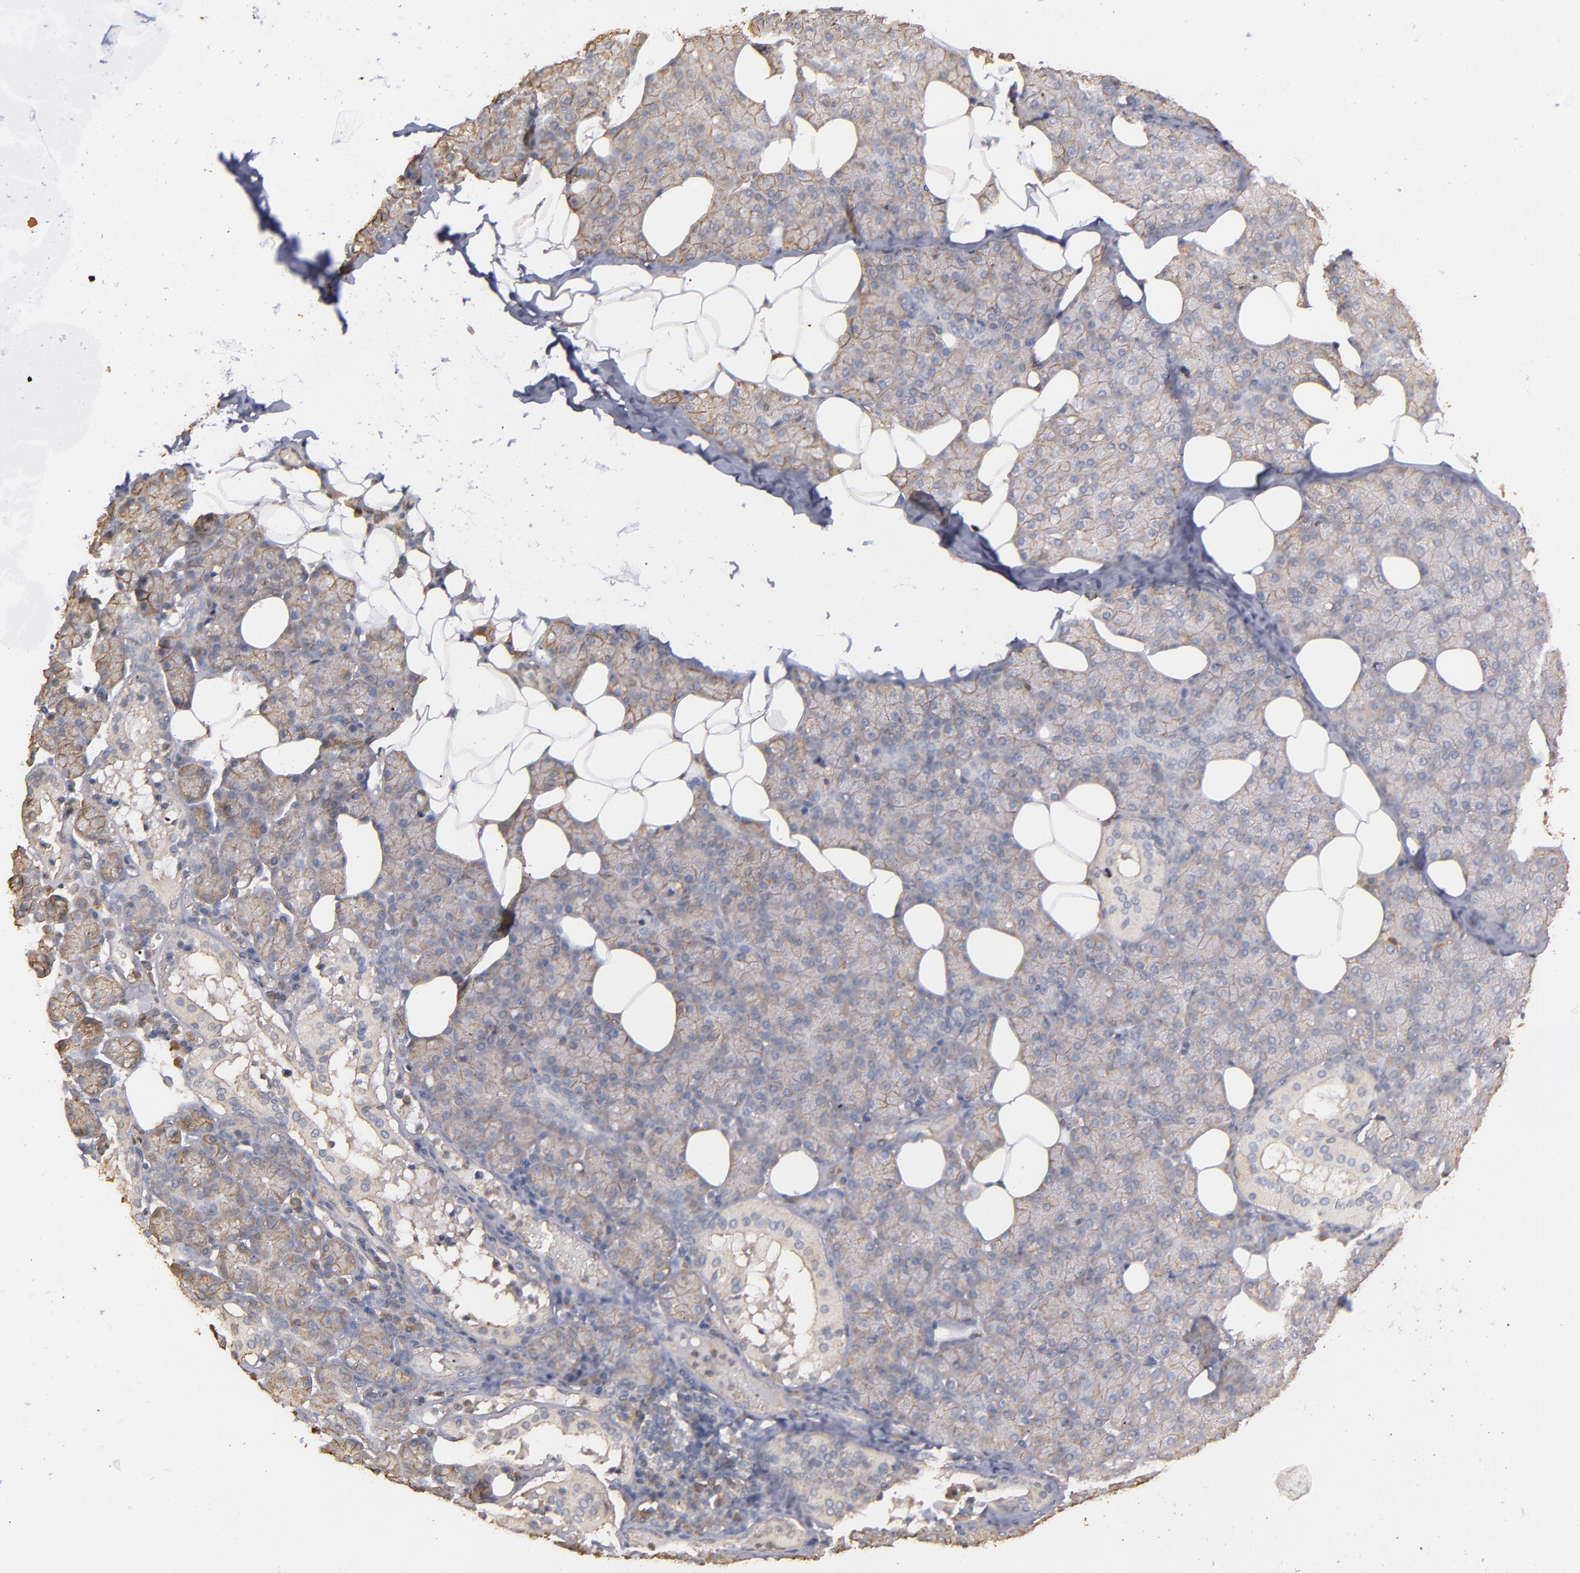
{"staining": {"intensity": "weak", "quantity": ">75%", "location": "cytoplasmic/membranous"}, "tissue": "salivary gland", "cell_type": "Glandular cells", "image_type": "normal", "snomed": [{"axis": "morphology", "description": "Normal tissue, NOS"}, {"axis": "topography", "description": "Lymph node"}, {"axis": "topography", "description": "Salivary gland"}], "caption": "Immunohistochemistry image of normal salivary gland: human salivary gland stained using IHC reveals low levels of weak protein expression localized specifically in the cytoplasmic/membranous of glandular cells, appearing as a cytoplasmic/membranous brown color.", "gene": "DMD", "patient": {"sex": "male", "age": 8}}